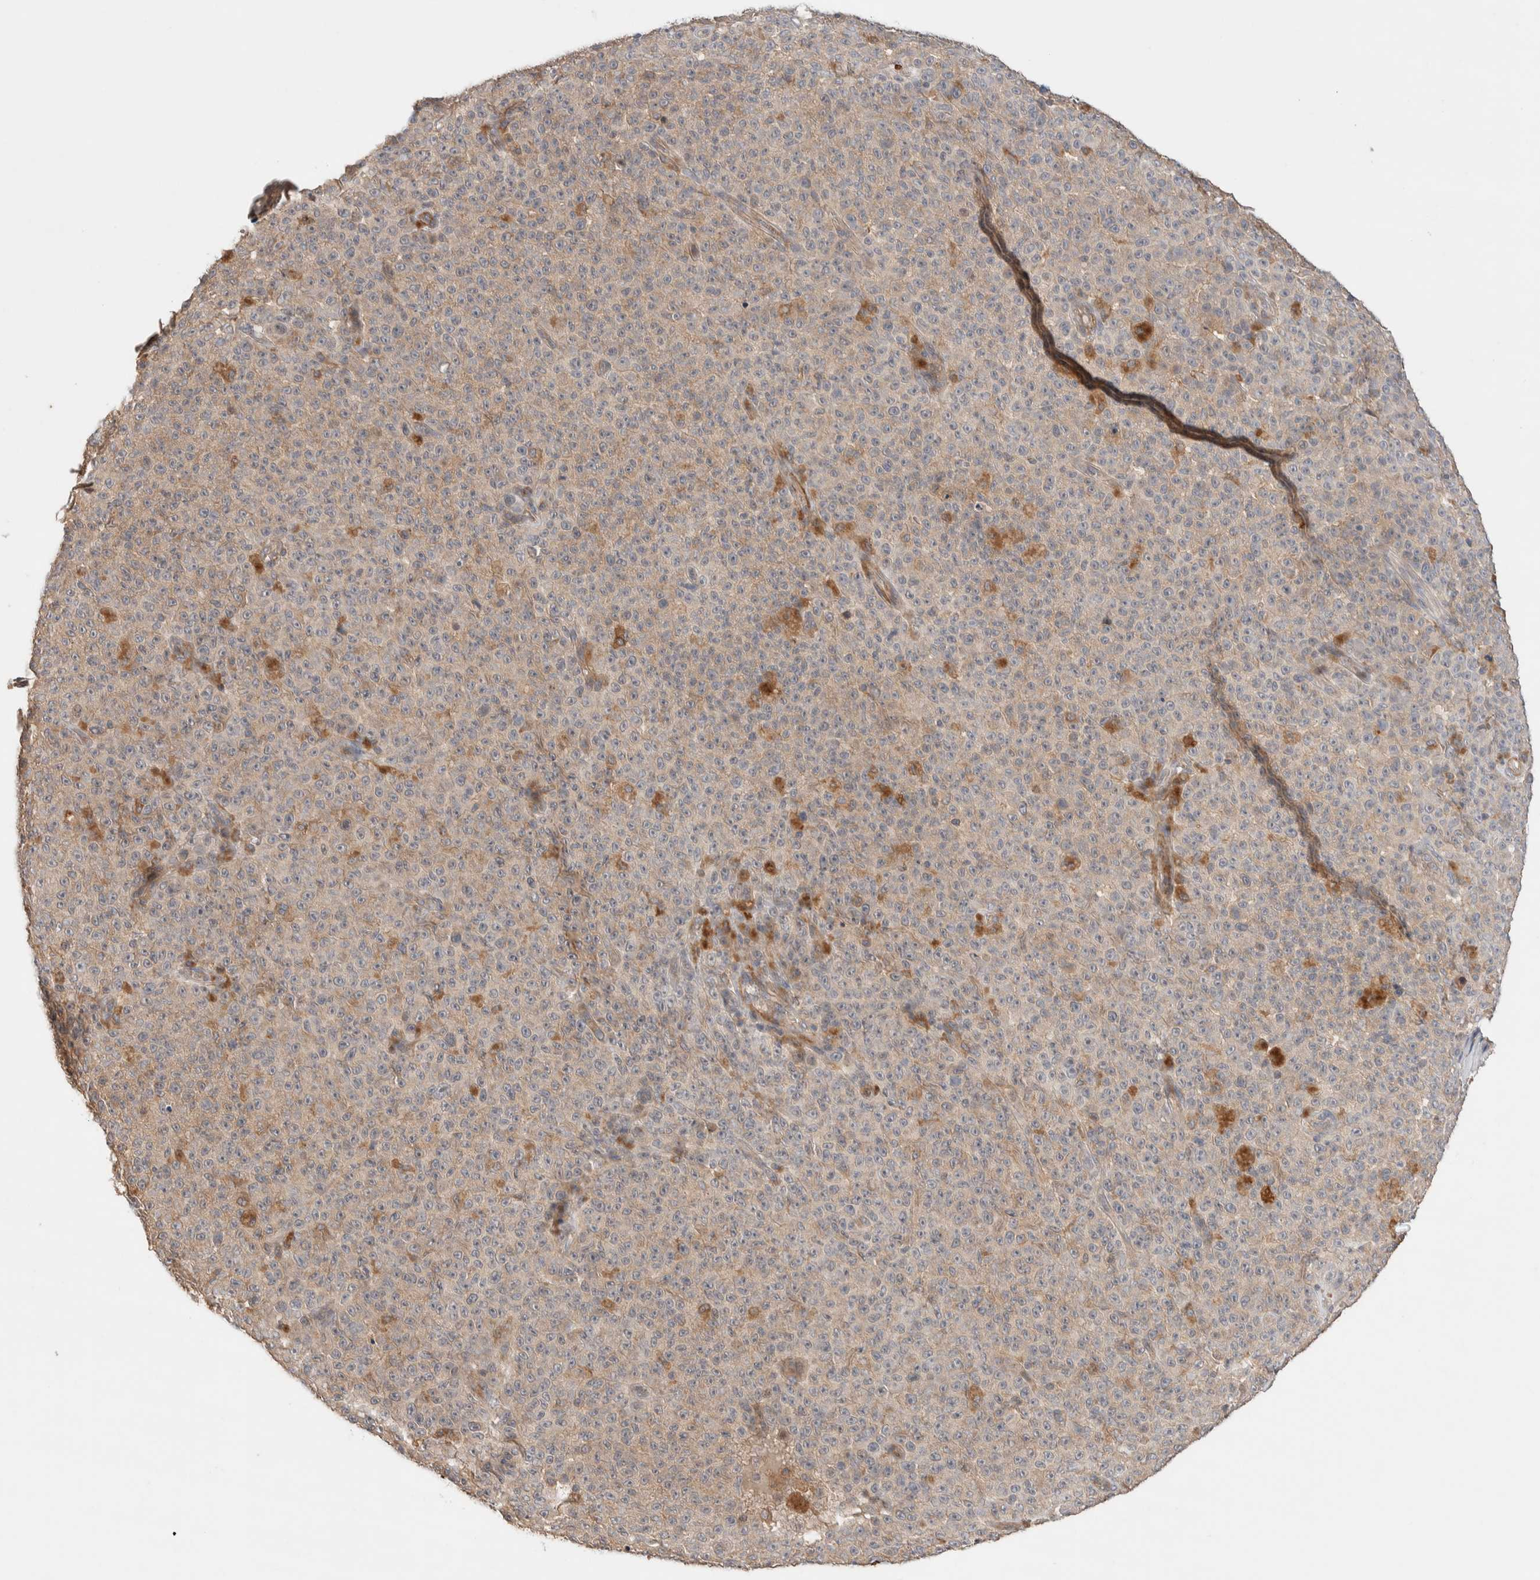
{"staining": {"intensity": "weak", "quantity": "25%-75%", "location": "cytoplasmic/membranous"}, "tissue": "melanoma", "cell_type": "Tumor cells", "image_type": "cancer", "snomed": [{"axis": "morphology", "description": "Malignant melanoma, NOS"}, {"axis": "topography", "description": "Skin"}], "caption": "A brown stain labels weak cytoplasmic/membranous staining of a protein in malignant melanoma tumor cells.", "gene": "WDR91", "patient": {"sex": "female", "age": 82}}